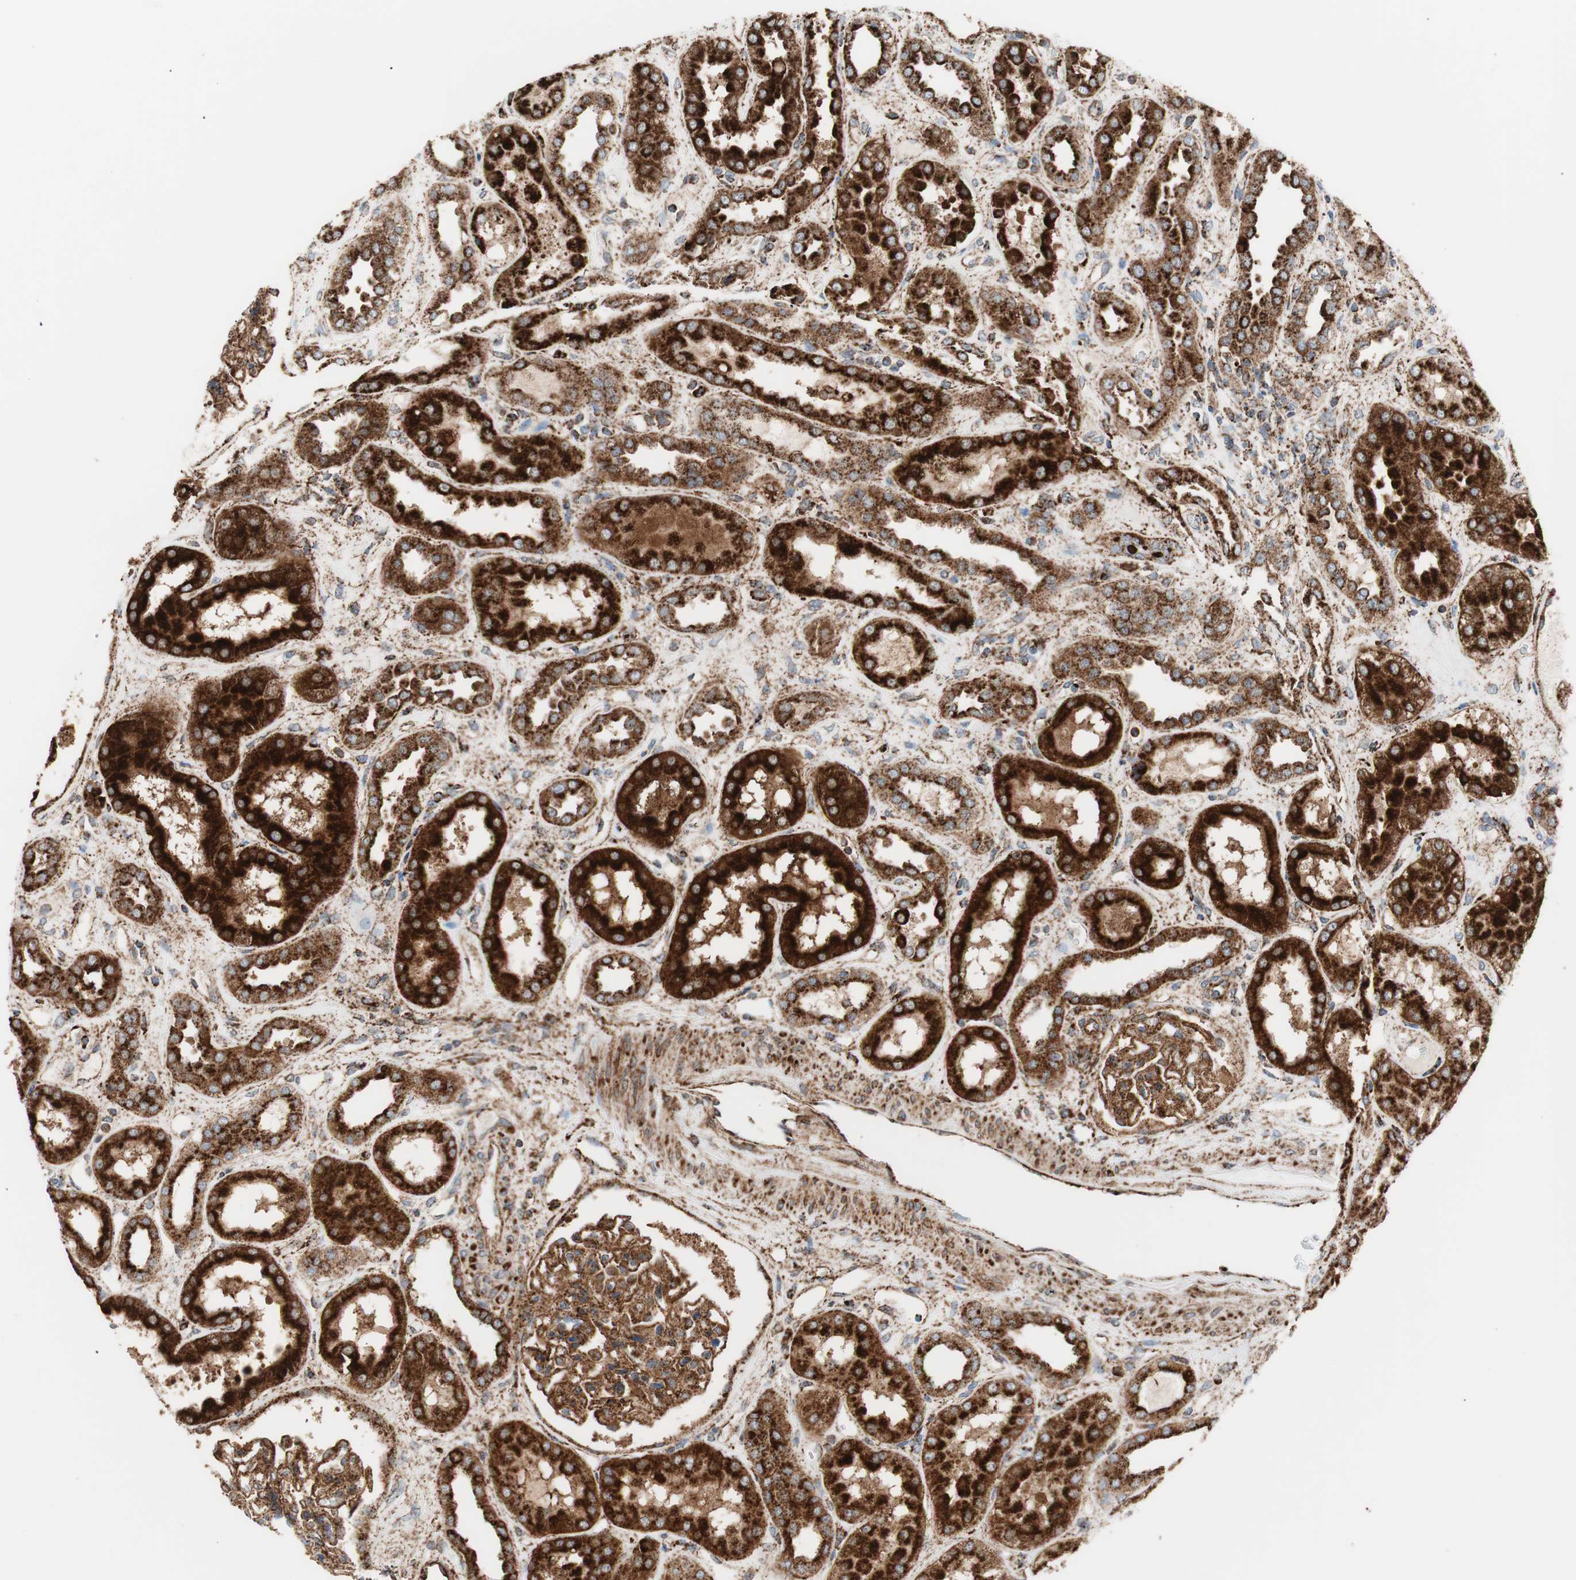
{"staining": {"intensity": "strong", "quantity": ">75%", "location": "cytoplasmic/membranous"}, "tissue": "kidney", "cell_type": "Cells in glomeruli", "image_type": "normal", "snomed": [{"axis": "morphology", "description": "Normal tissue, NOS"}, {"axis": "topography", "description": "Kidney"}], "caption": "Strong cytoplasmic/membranous protein expression is seen in about >75% of cells in glomeruli in kidney. The protein of interest is shown in brown color, while the nuclei are stained blue.", "gene": "LAMP1", "patient": {"sex": "male", "age": 59}}